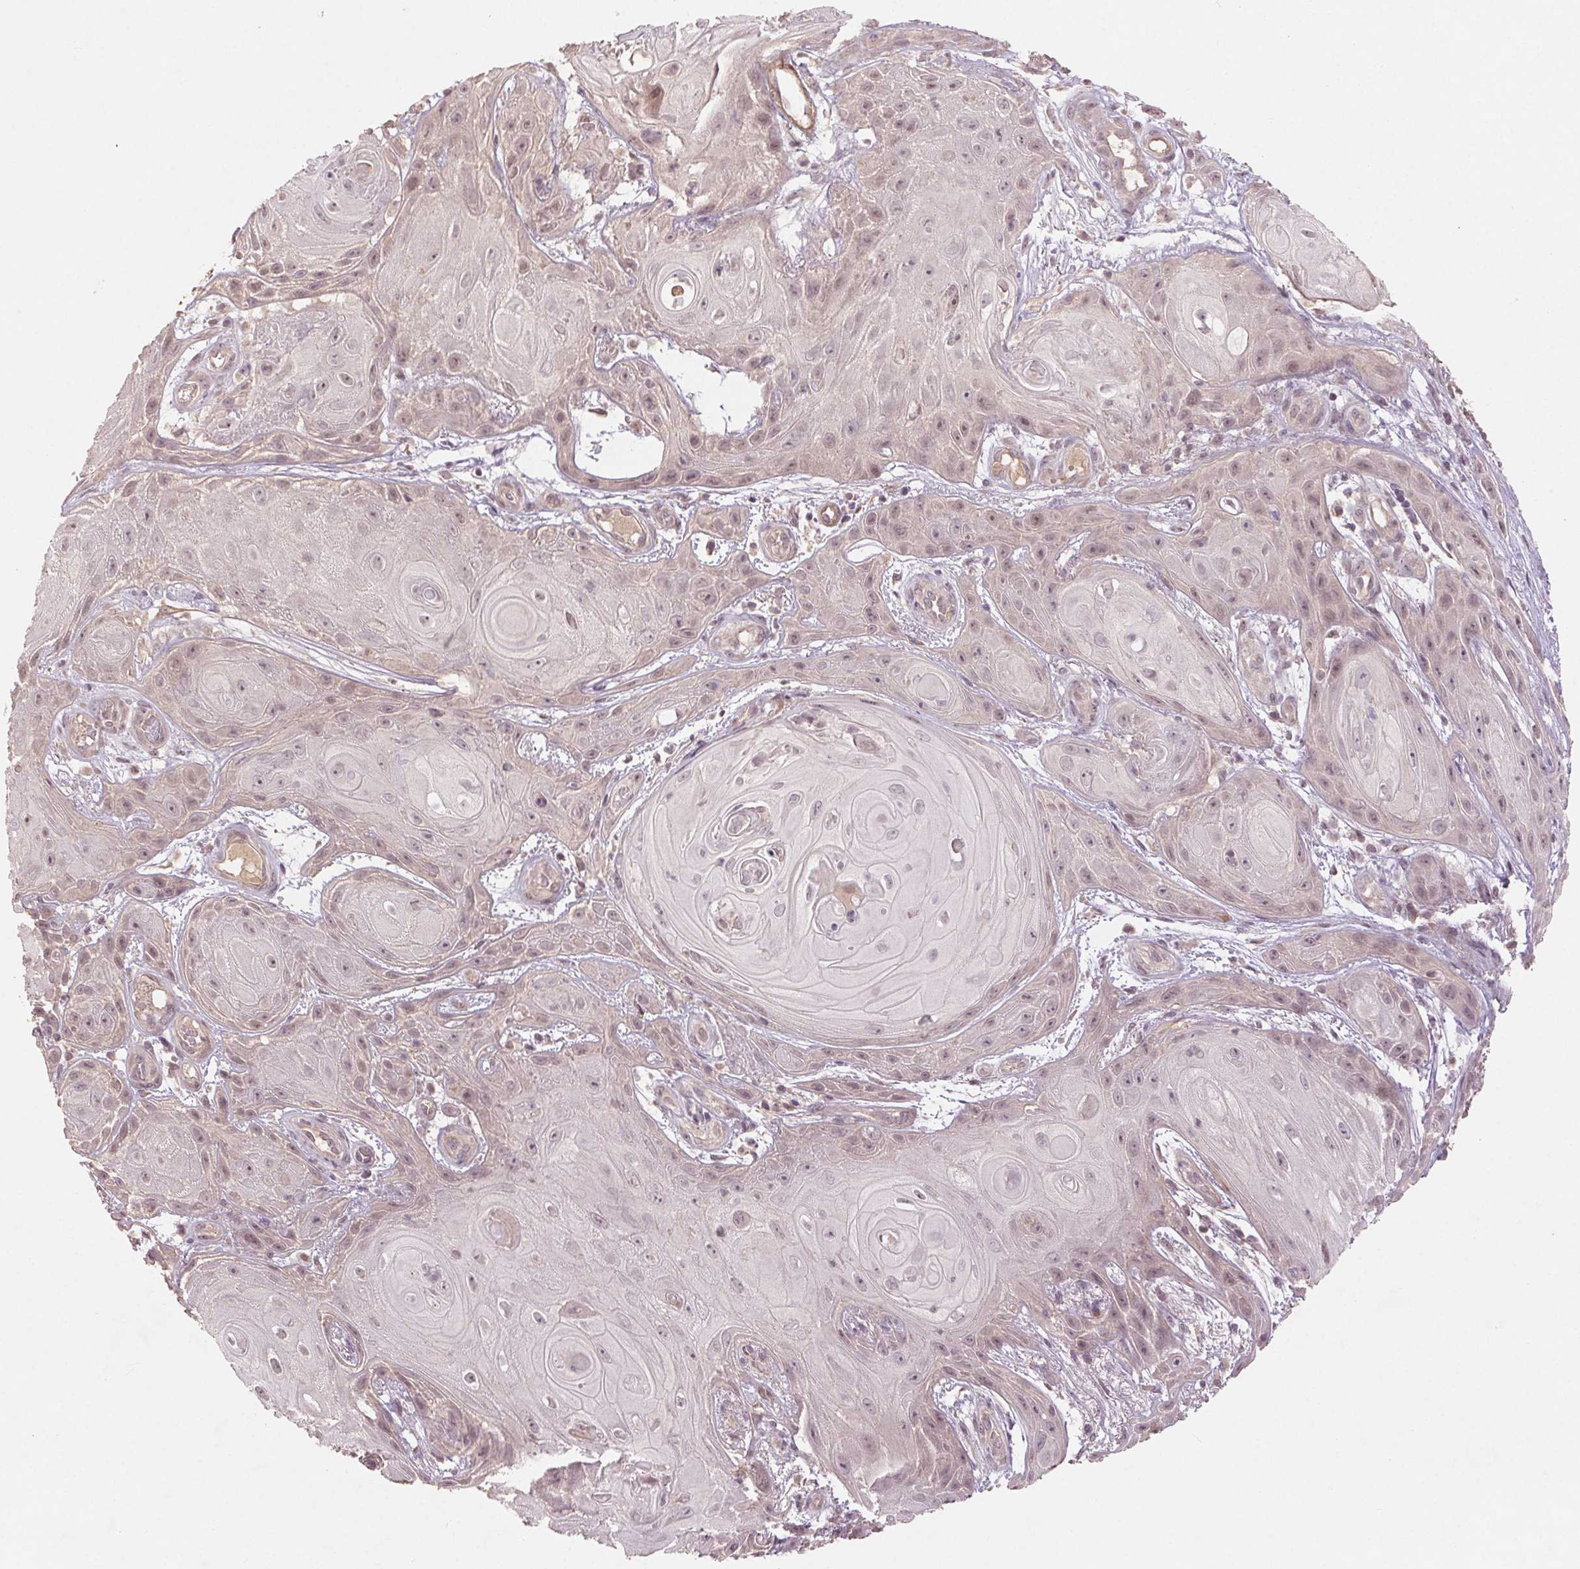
{"staining": {"intensity": "weak", "quantity": "<25%", "location": "nuclear"}, "tissue": "skin cancer", "cell_type": "Tumor cells", "image_type": "cancer", "snomed": [{"axis": "morphology", "description": "Squamous cell carcinoma, NOS"}, {"axis": "topography", "description": "Skin"}], "caption": "High power microscopy image of an immunohistochemistry (IHC) micrograph of skin cancer, revealing no significant expression in tumor cells. Brightfield microscopy of IHC stained with DAB (3,3'-diaminobenzidine) (brown) and hematoxylin (blue), captured at high magnification.", "gene": "SMLR1", "patient": {"sex": "male", "age": 62}}